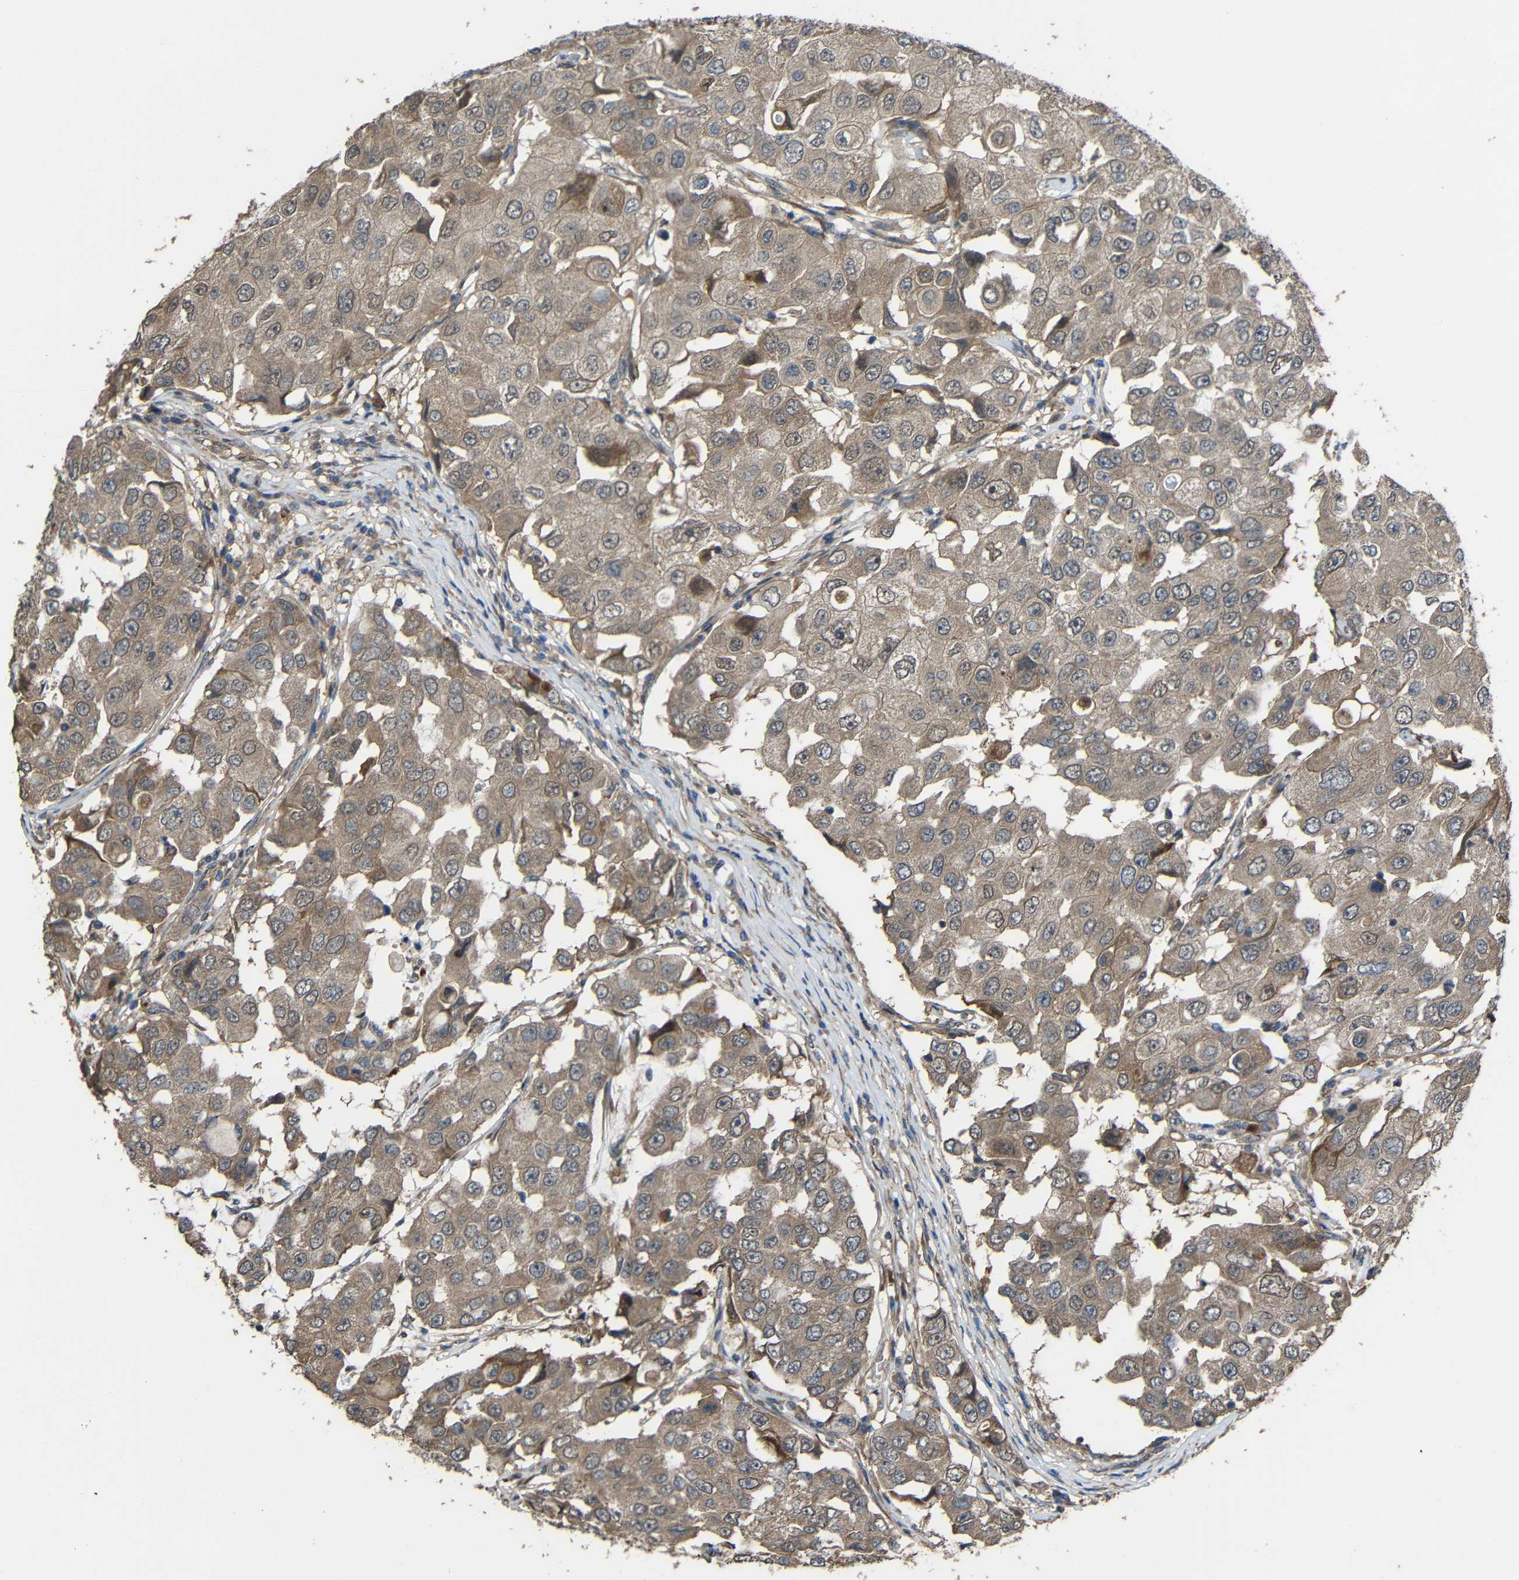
{"staining": {"intensity": "moderate", "quantity": ">75%", "location": "cytoplasmic/membranous"}, "tissue": "breast cancer", "cell_type": "Tumor cells", "image_type": "cancer", "snomed": [{"axis": "morphology", "description": "Duct carcinoma"}, {"axis": "topography", "description": "Breast"}], "caption": "IHC histopathology image of neoplastic tissue: human breast cancer (infiltrating ductal carcinoma) stained using immunohistochemistry shows medium levels of moderate protein expression localized specifically in the cytoplasmic/membranous of tumor cells, appearing as a cytoplasmic/membranous brown color.", "gene": "CHST9", "patient": {"sex": "female", "age": 27}}